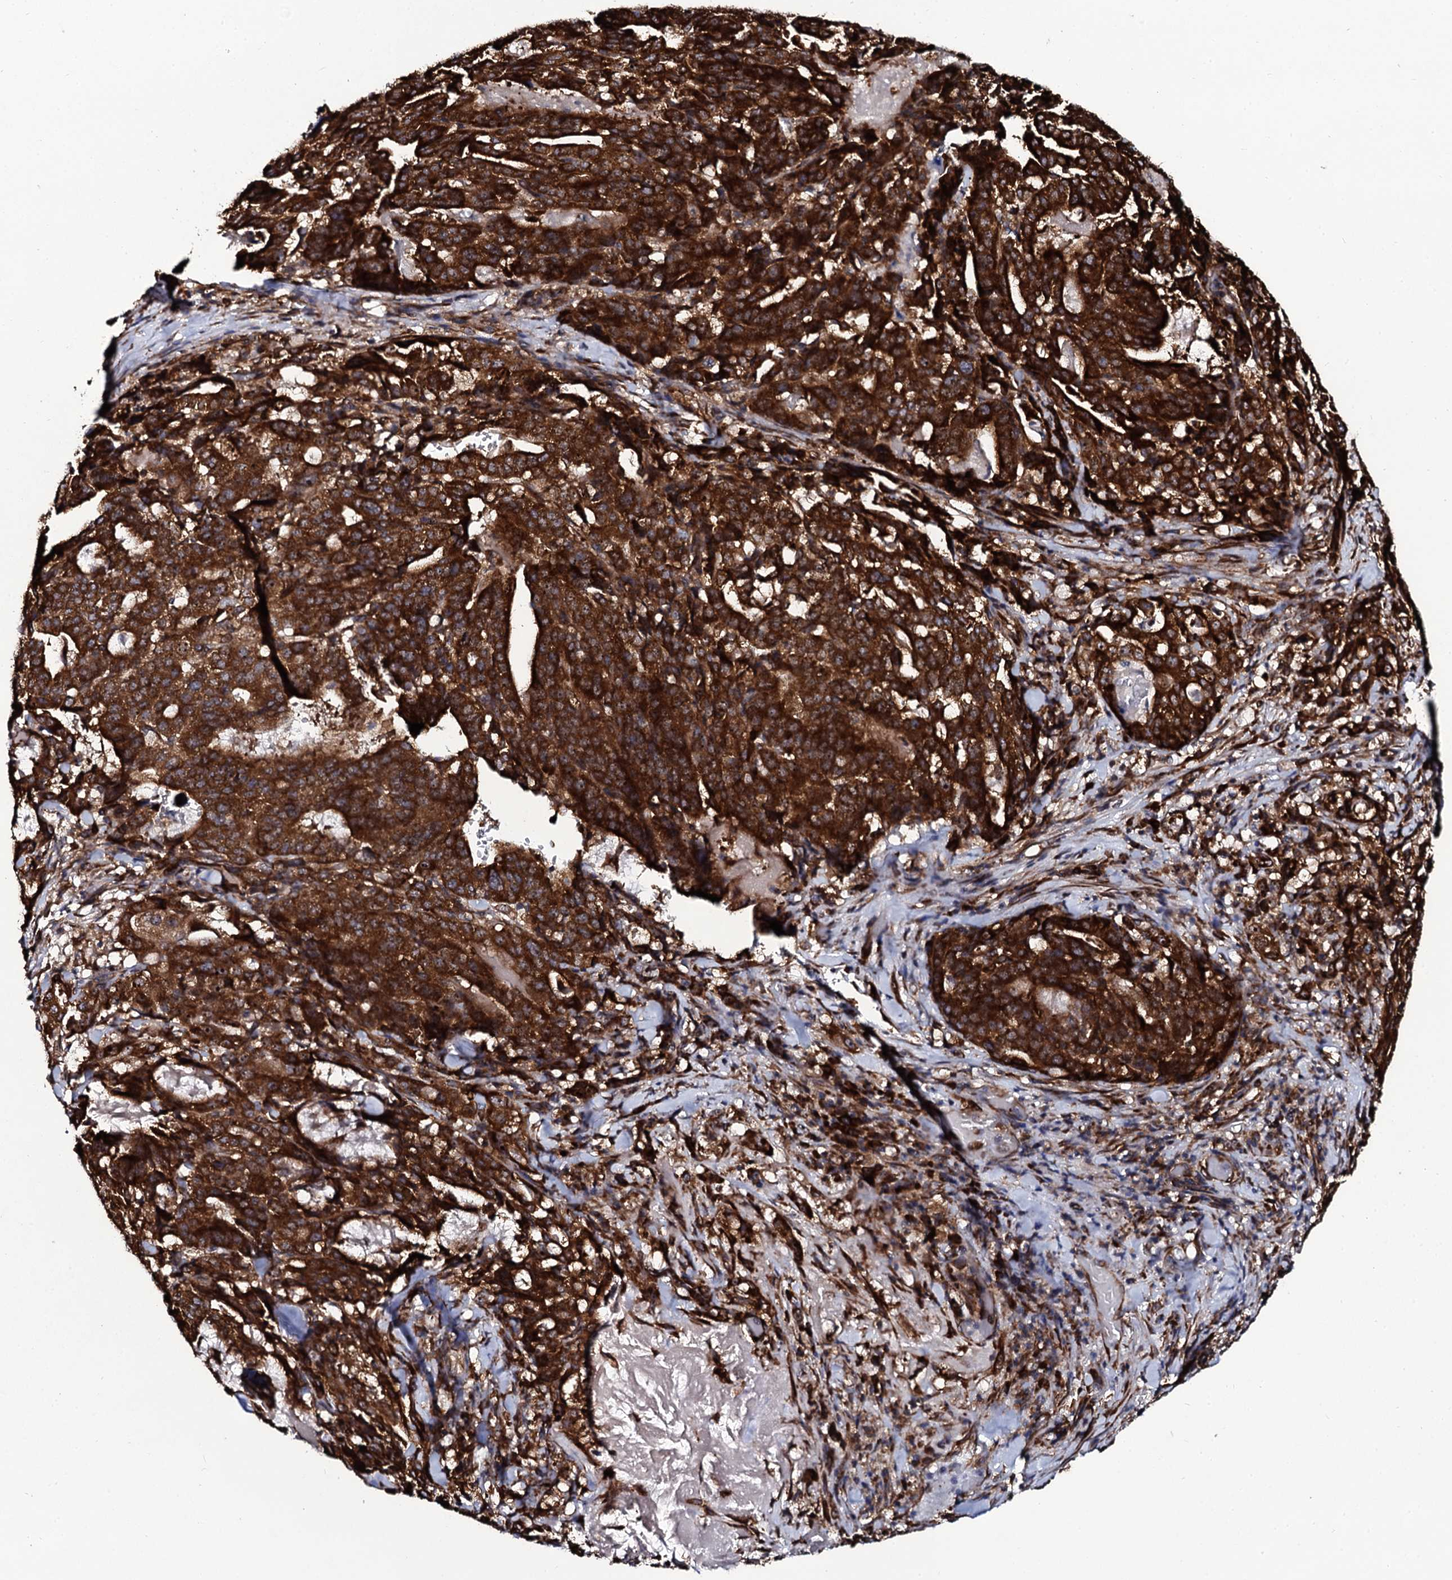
{"staining": {"intensity": "strong", "quantity": ">75%", "location": "cytoplasmic/membranous"}, "tissue": "stomach cancer", "cell_type": "Tumor cells", "image_type": "cancer", "snomed": [{"axis": "morphology", "description": "Adenocarcinoma, NOS"}, {"axis": "topography", "description": "Stomach"}], "caption": "This is an image of immunohistochemistry staining of stomach adenocarcinoma, which shows strong expression in the cytoplasmic/membranous of tumor cells.", "gene": "SPTY2D1", "patient": {"sex": "male", "age": 48}}